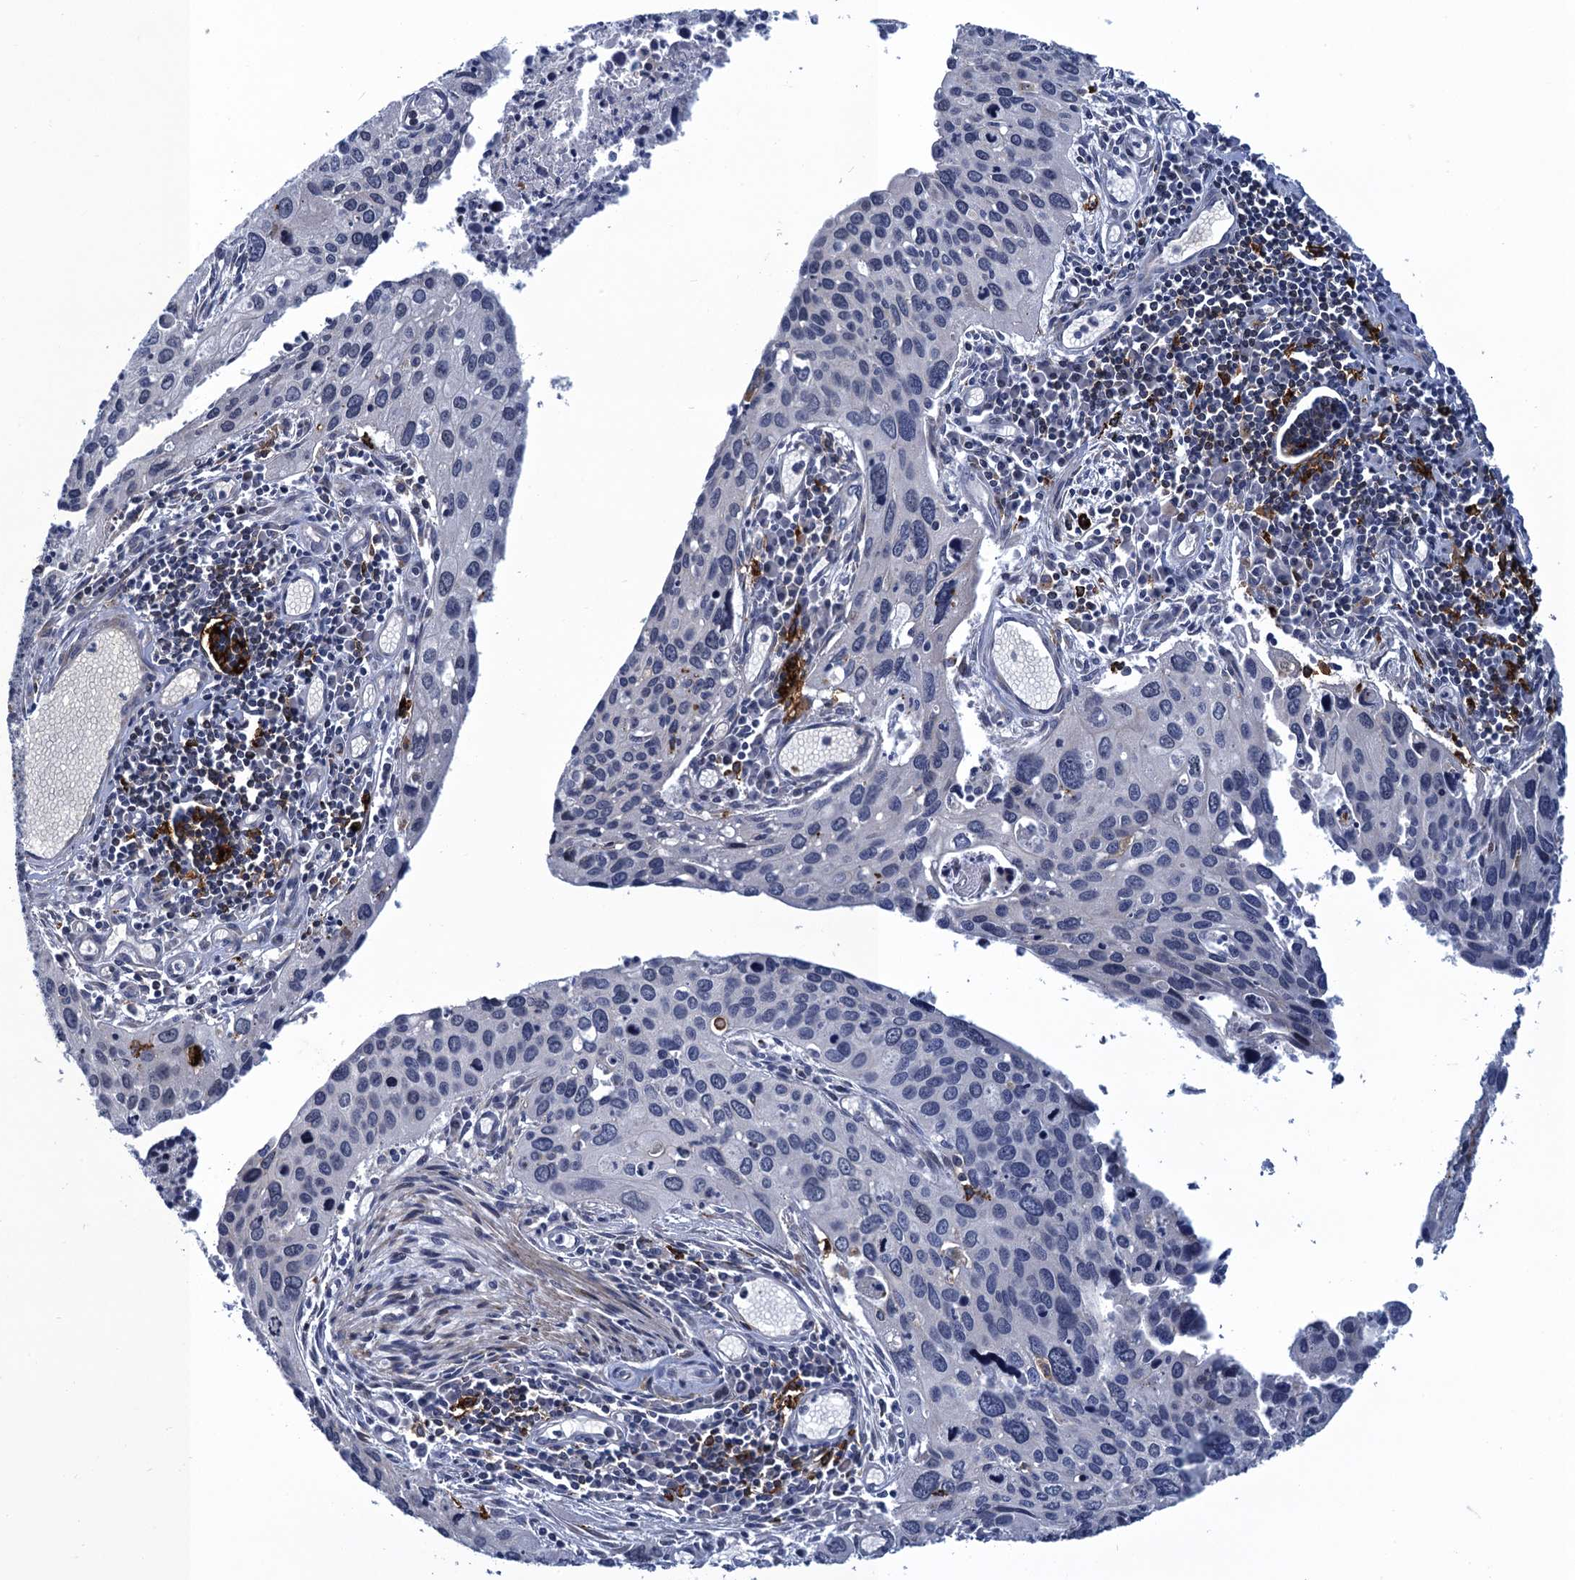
{"staining": {"intensity": "negative", "quantity": "none", "location": "none"}, "tissue": "cervical cancer", "cell_type": "Tumor cells", "image_type": "cancer", "snomed": [{"axis": "morphology", "description": "Squamous cell carcinoma, NOS"}, {"axis": "topography", "description": "Cervix"}], "caption": "A high-resolution image shows immunohistochemistry staining of squamous cell carcinoma (cervical), which displays no significant staining in tumor cells.", "gene": "DNHD1", "patient": {"sex": "female", "age": 55}}